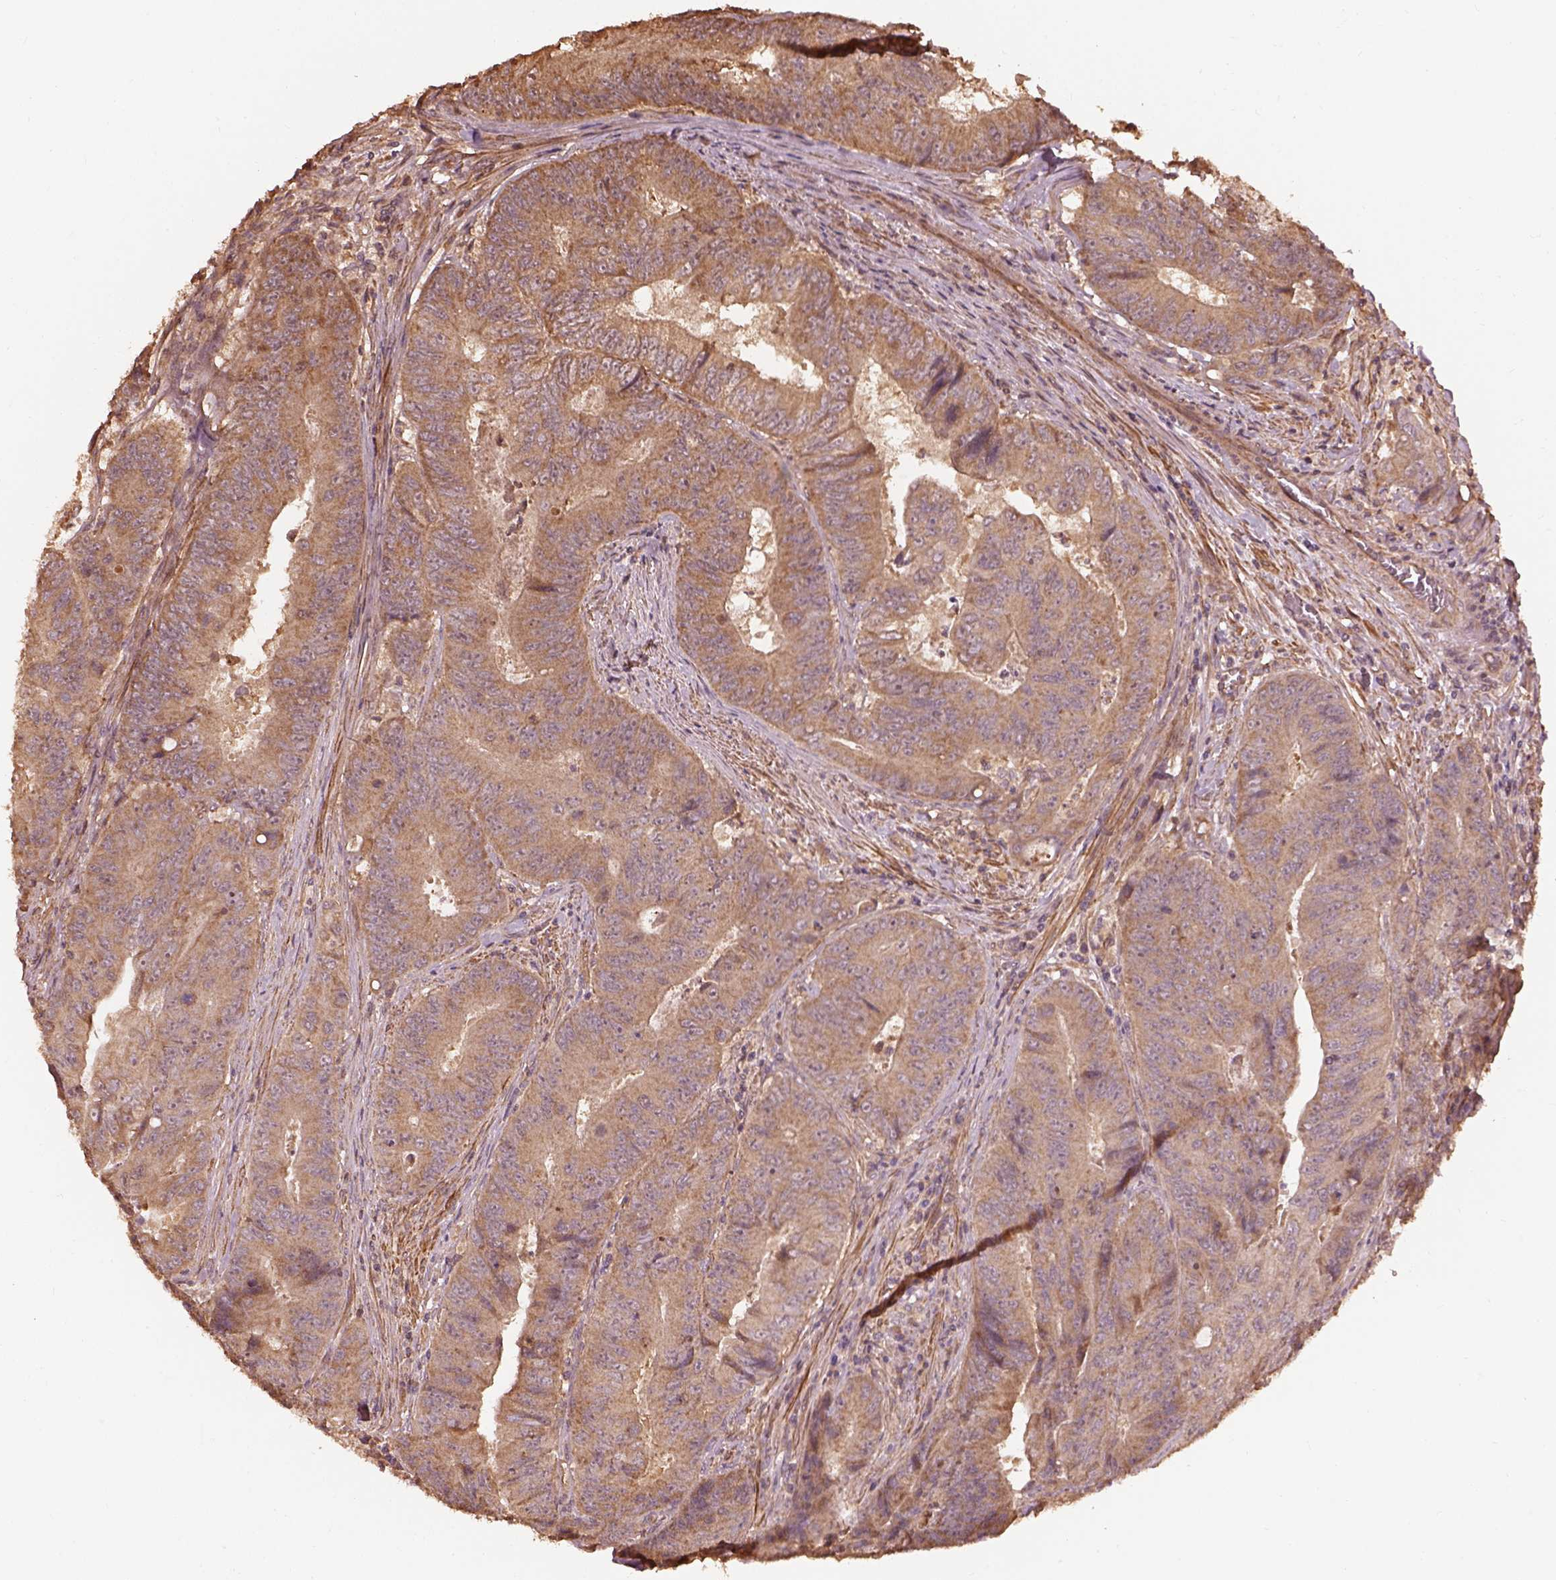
{"staining": {"intensity": "moderate", "quantity": ">75%", "location": "cytoplasmic/membranous"}, "tissue": "colorectal cancer", "cell_type": "Tumor cells", "image_type": "cancer", "snomed": [{"axis": "morphology", "description": "Adenocarcinoma, NOS"}, {"axis": "topography", "description": "Colon"}], "caption": "Immunohistochemical staining of human colorectal adenocarcinoma displays medium levels of moderate cytoplasmic/membranous protein expression in approximately >75% of tumor cells. Nuclei are stained in blue.", "gene": "METTL4", "patient": {"sex": "female", "age": 48}}